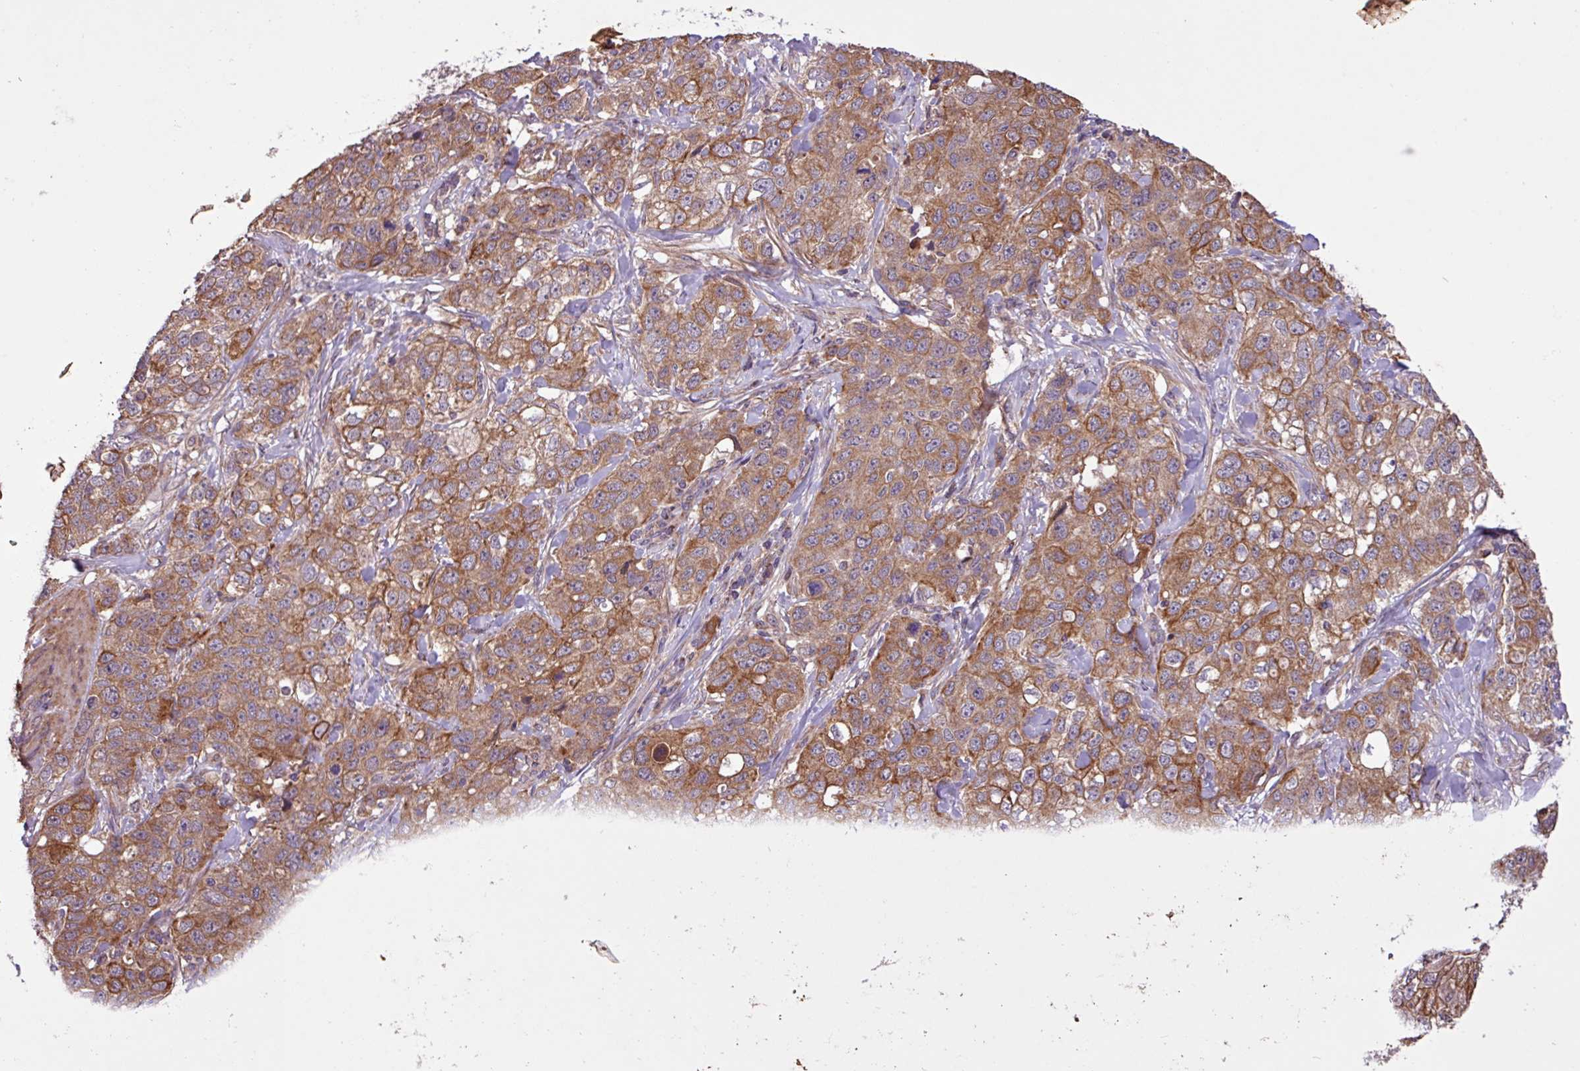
{"staining": {"intensity": "moderate", "quantity": ">75%", "location": "cytoplasmic/membranous"}, "tissue": "stomach cancer", "cell_type": "Tumor cells", "image_type": "cancer", "snomed": [{"axis": "morphology", "description": "Adenocarcinoma, NOS"}, {"axis": "topography", "description": "Stomach"}], "caption": "This histopathology image displays immunohistochemistry staining of stomach cancer, with medium moderate cytoplasmic/membranous expression in about >75% of tumor cells.", "gene": "TIMM10B", "patient": {"sex": "male", "age": 48}}